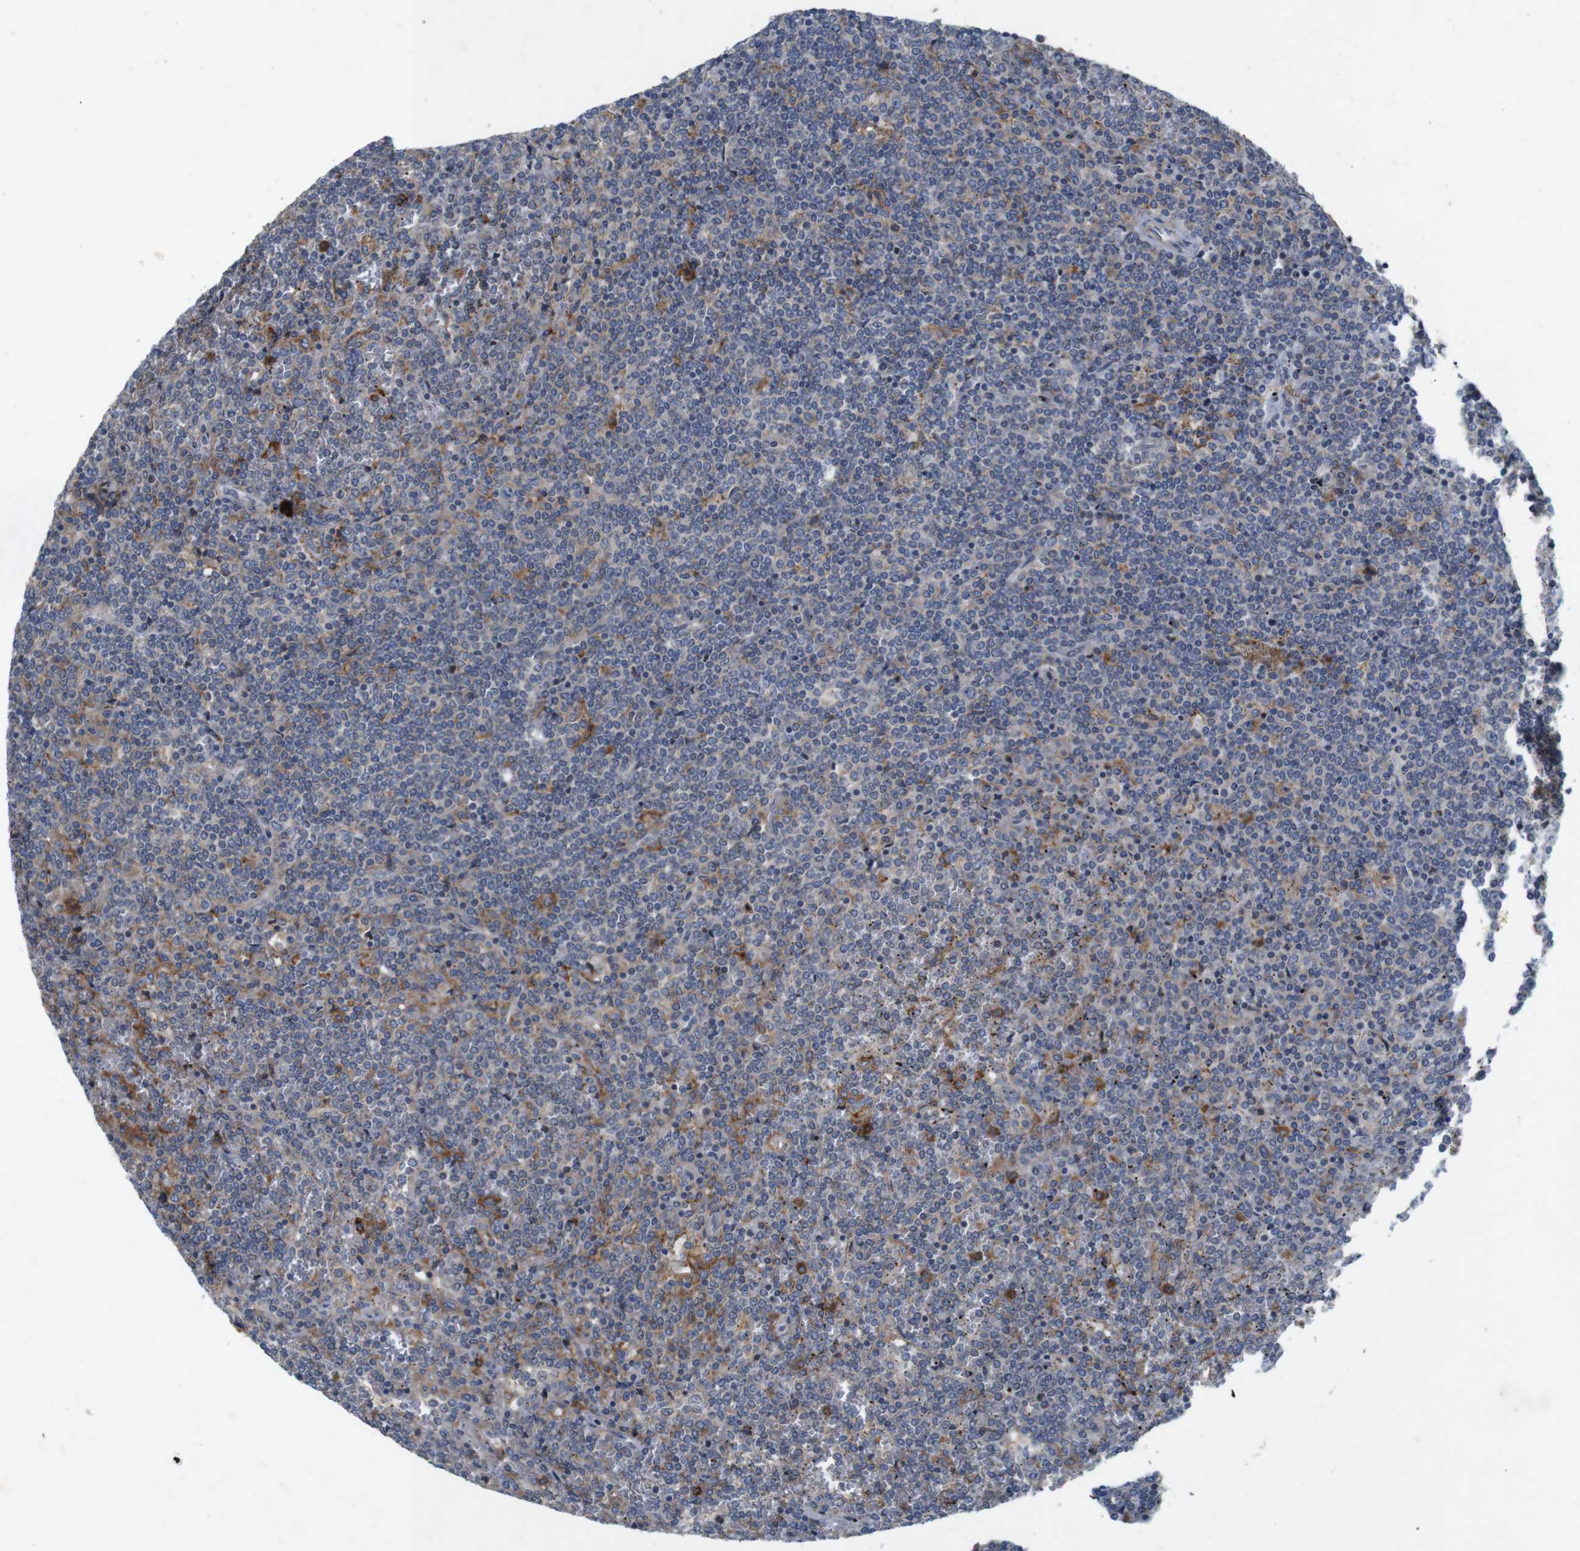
{"staining": {"intensity": "weak", "quantity": "<25%", "location": "cytoplasmic/membranous"}, "tissue": "lymphoma", "cell_type": "Tumor cells", "image_type": "cancer", "snomed": [{"axis": "morphology", "description": "Malignant lymphoma, non-Hodgkin's type, Low grade"}, {"axis": "topography", "description": "Spleen"}], "caption": "Micrograph shows no protein expression in tumor cells of lymphoma tissue. Nuclei are stained in blue.", "gene": "SIGLEC8", "patient": {"sex": "female", "age": 19}}